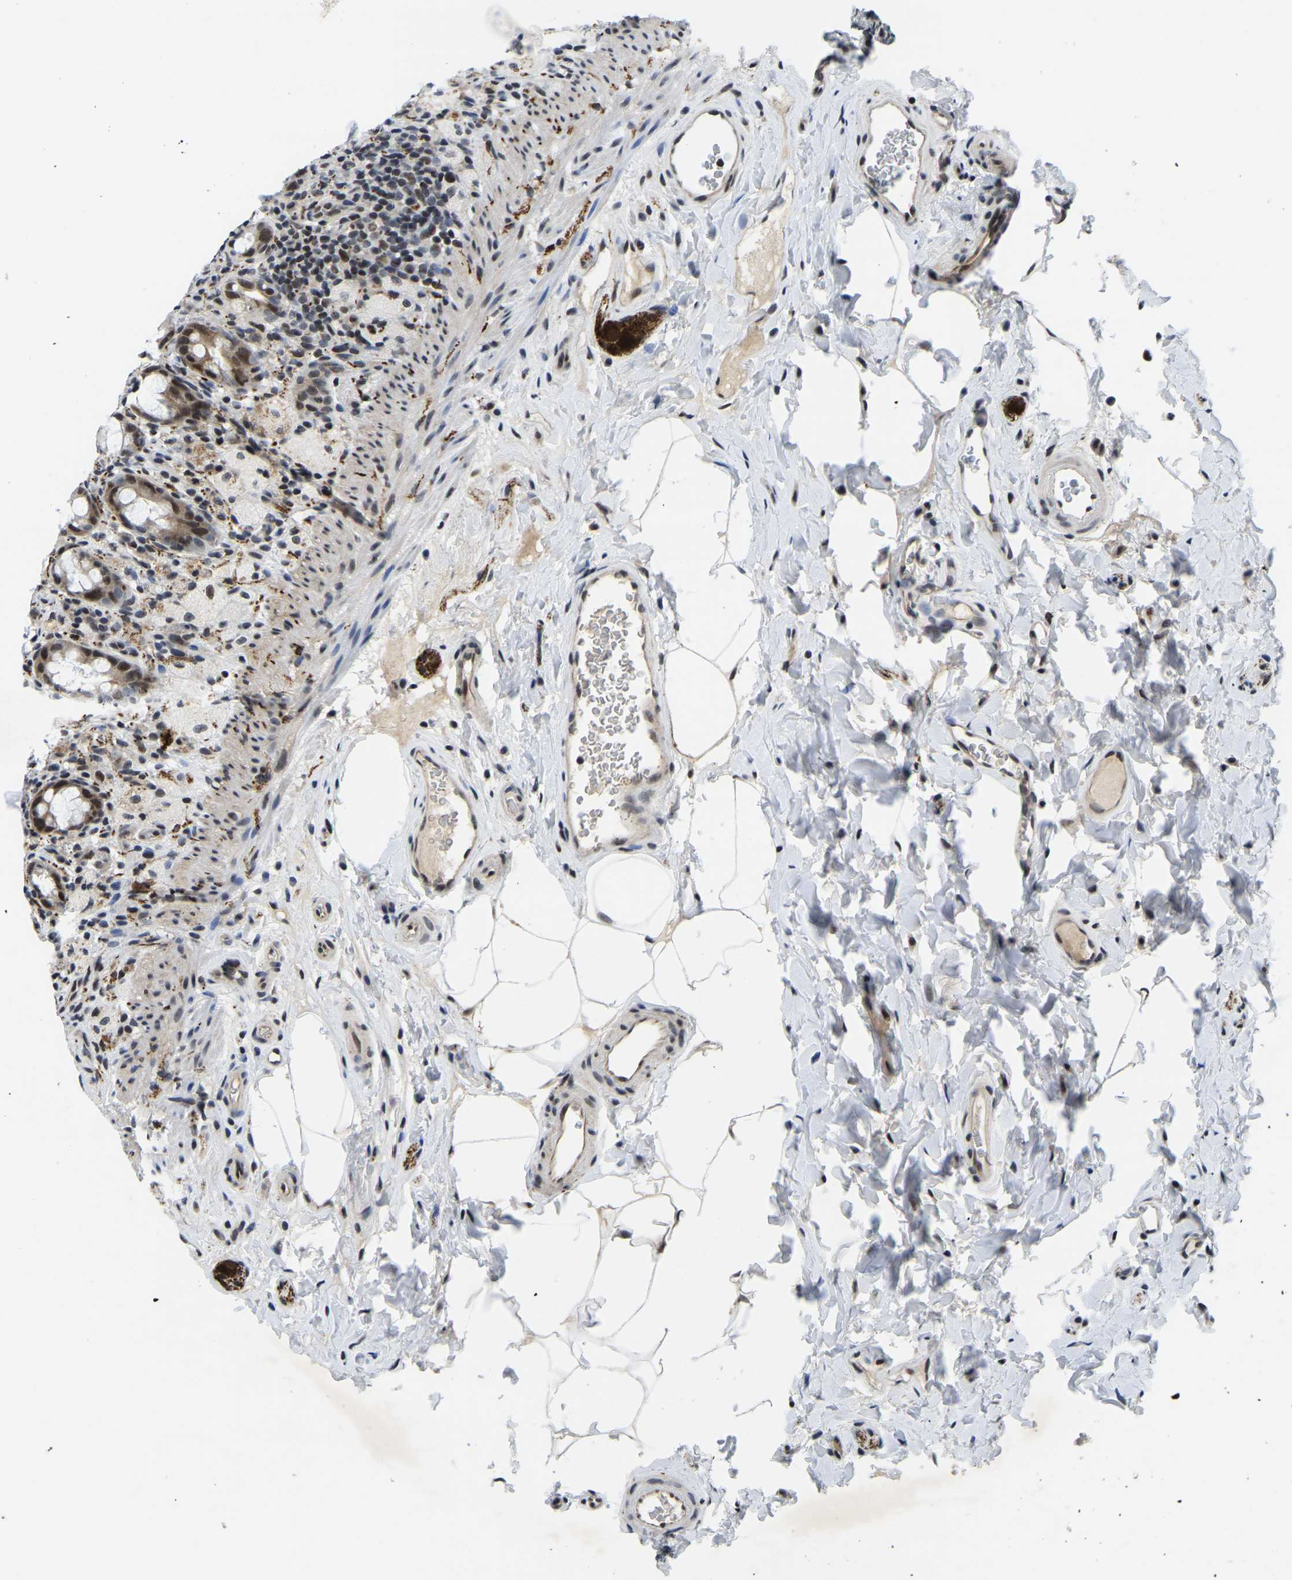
{"staining": {"intensity": "moderate", "quantity": ">75%", "location": "cytoplasmic/membranous,nuclear"}, "tissue": "rectum", "cell_type": "Glandular cells", "image_type": "normal", "snomed": [{"axis": "morphology", "description": "Normal tissue, NOS"}, {"axis": "topography", "description": "Rectum"}], "caption": "Moderate cytoplasmic/membranous,nuclear protein expression is identified in approximately >75% of glandular cells in rectum. (Brightfield microscopy of DAB IHC at high magnification).", "gene": "POLDIP3", "patient": {"sex": "male", "age": 44}}